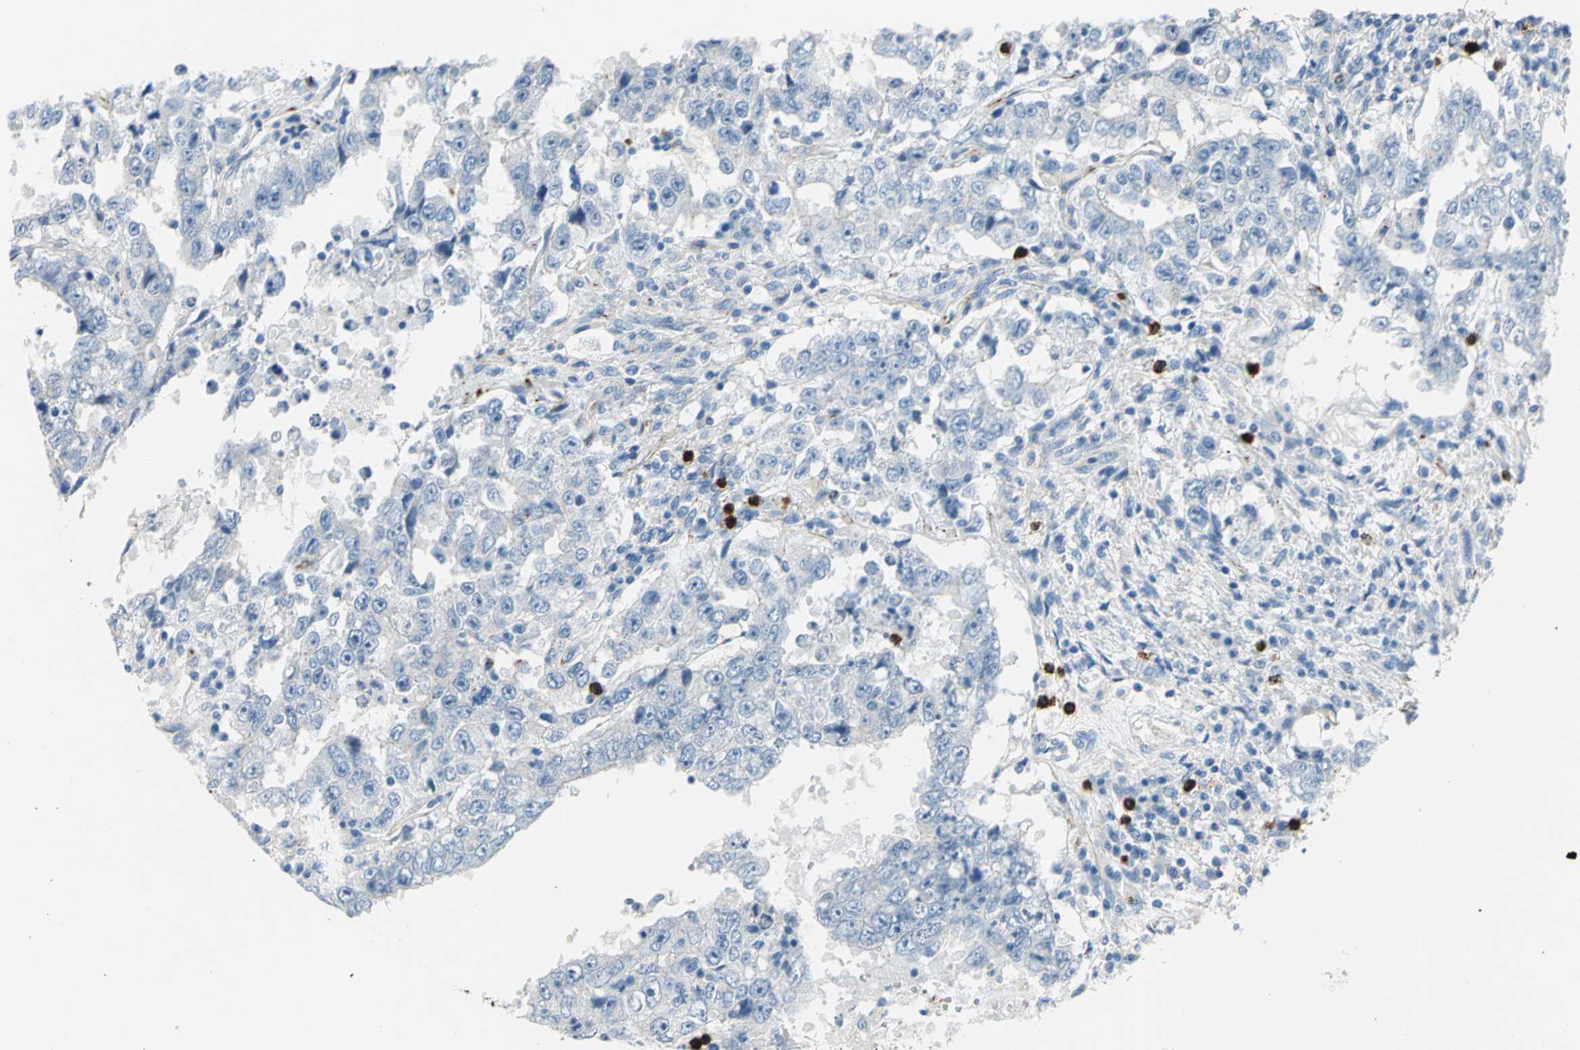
{"staining": {"intensity": "negative", "quantity": "none", "location": "none"}, "tissue": "testis cancer", "cell_type": "Tumor cells", "image_type": "cancer", "snomed": [{"axis": "morphology", "description": "Carcinoma, Embryonal, NOS"}, {"axis": "topography", "description": "Testis"}], "caption": "Immunohistochemical staining of human testis cancer (embryonal carcinoma) displays no significant positivity in tumor cells.", "gene": "ALOX15", "patient": {"sex": "male", "age": 26}}